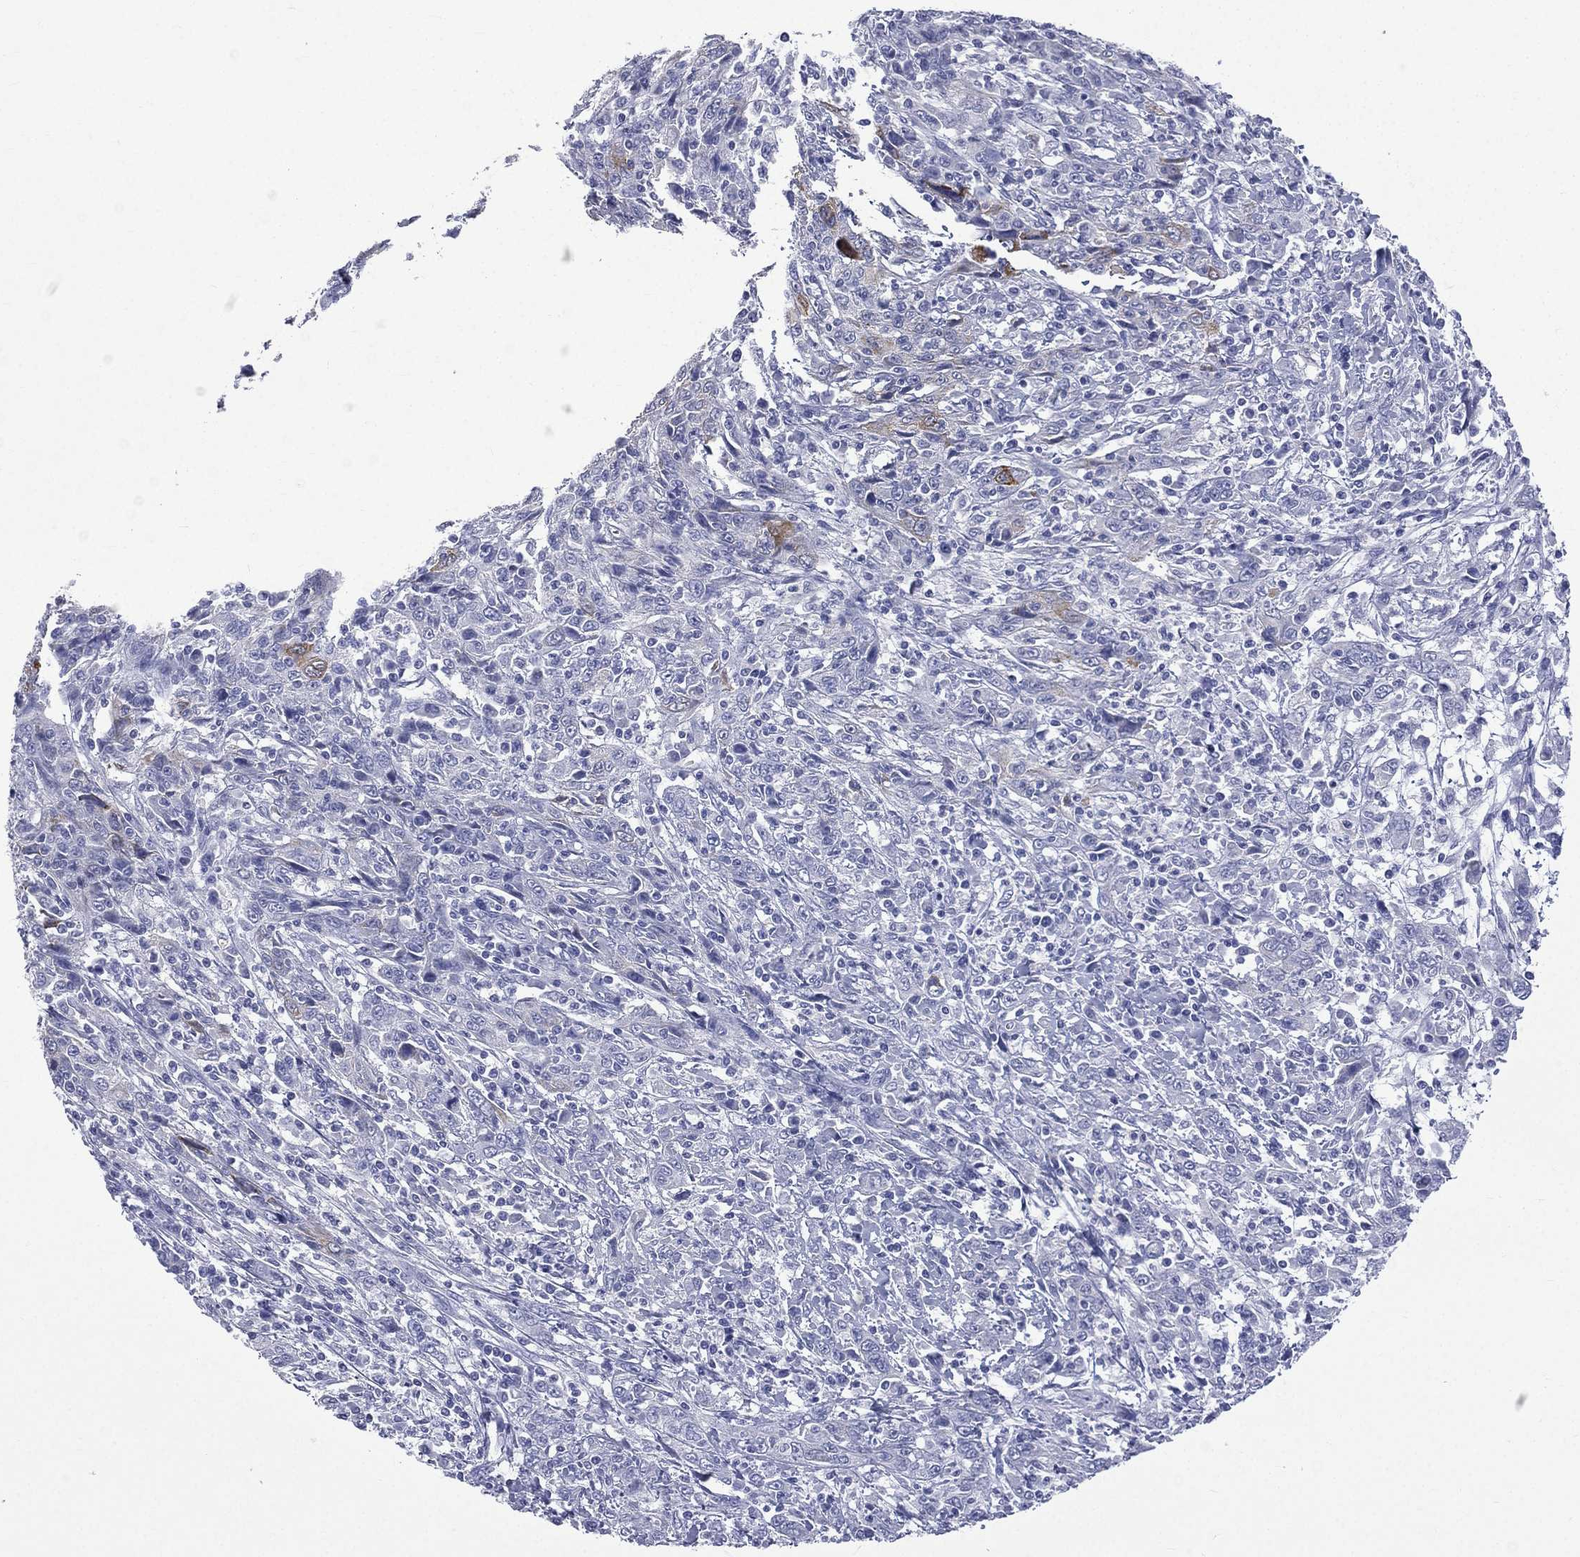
{"staining": {"intensity": "negative", "quantity": "none", "location": "none"}, "tissue": "cervical cancer", "cell_type": "Tumor cells", "image_type": "cancer", "snomed": [{"axis": "morphology", "description": "Squamous cell carcinoma, NOS"}, {"axis": "topography", "description": "Cervix"}], "caption": "High magnification brightfield microscopy of cervical cancer (squamous cell carcinoma) stained with DAB (brown) and counterstained with hematoxylin (blue): tumor cells show no significant staining. (DAB immunohistochemistry (IHC) visualized using brightfield microscopy, high magnification).", "gene": "CES2", "patient": {"sex": "female", "age": 46}}